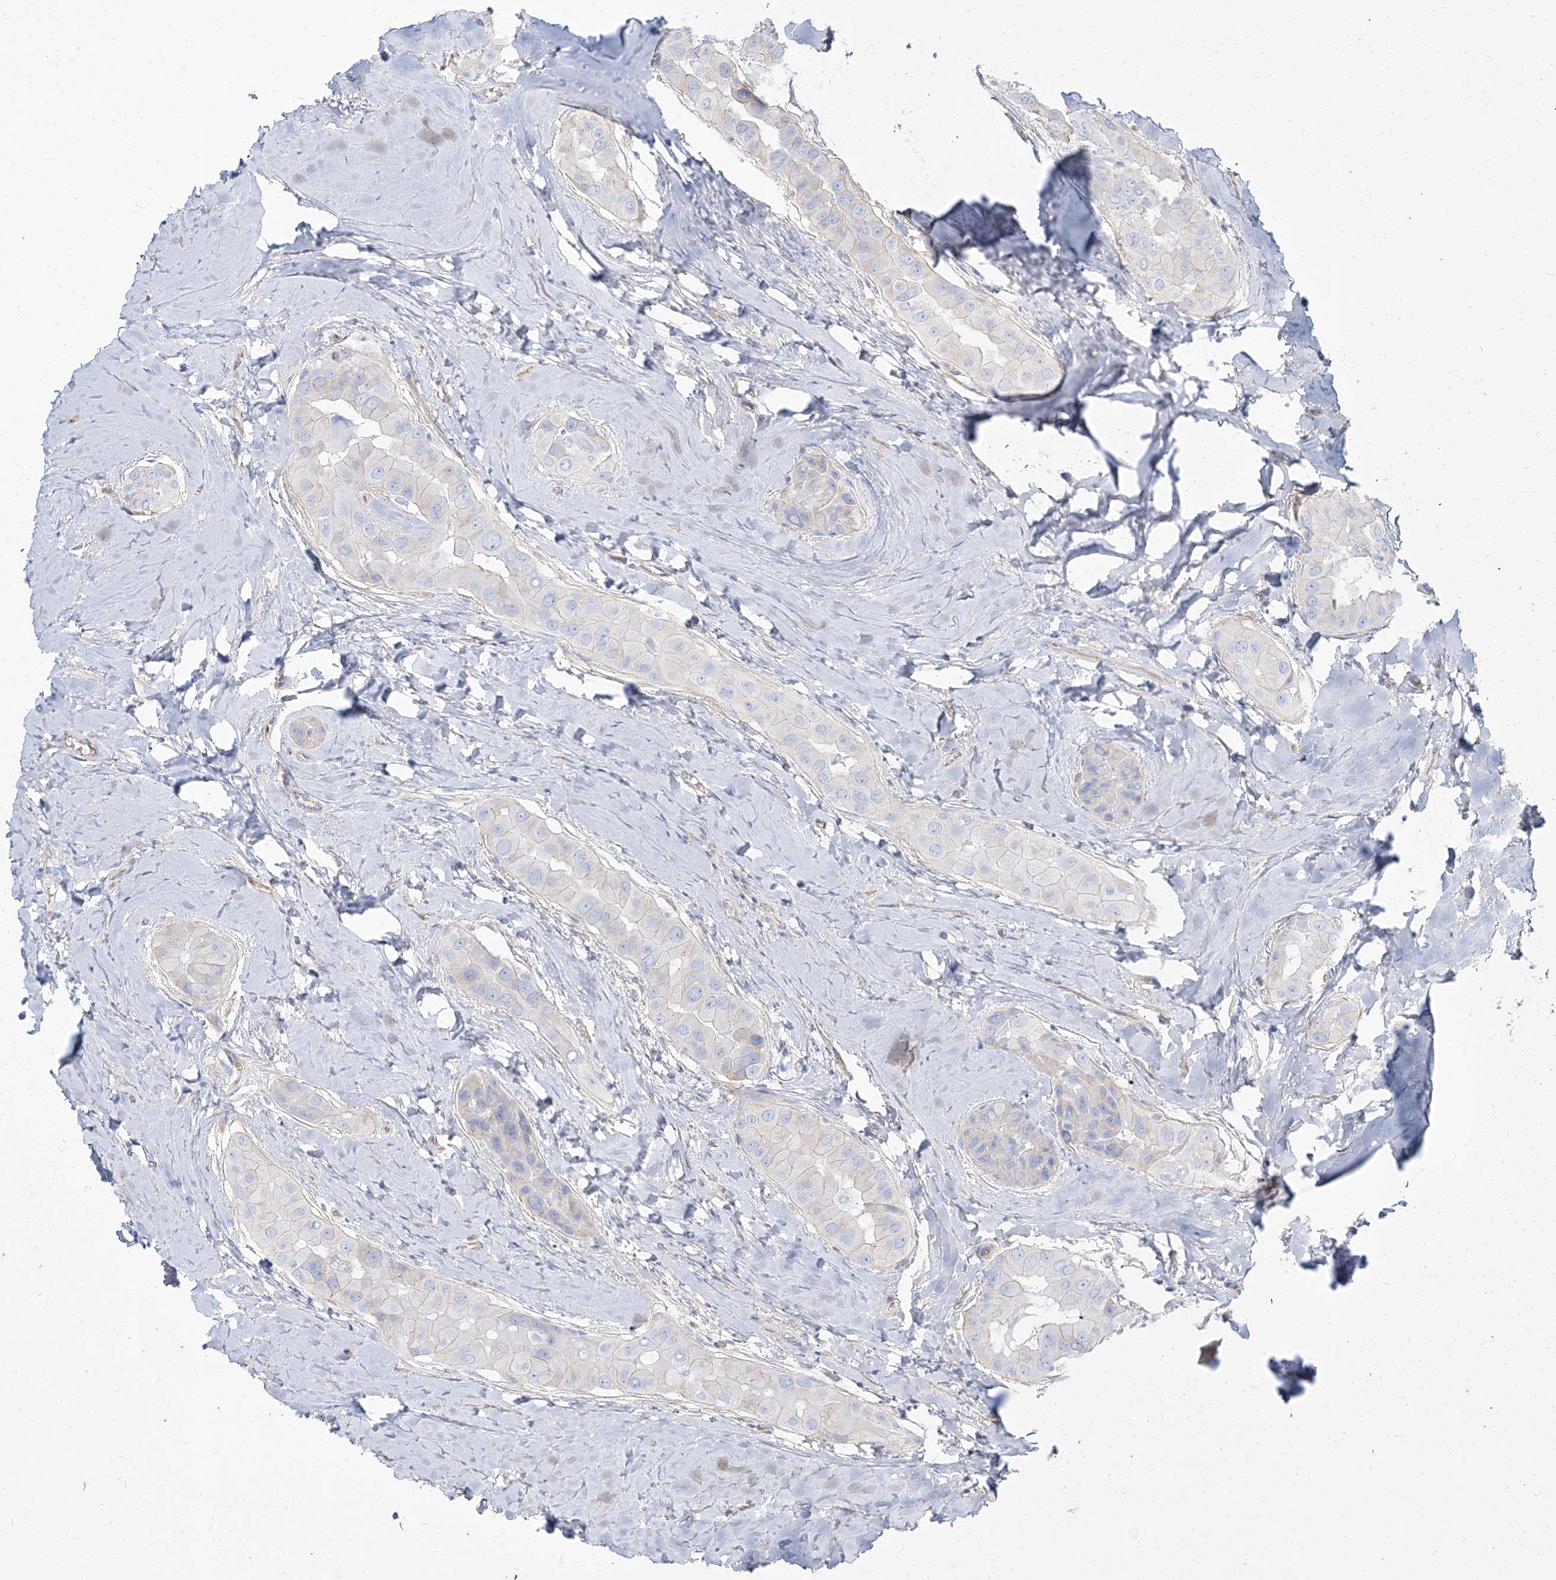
{"staining": {"intensity": "negative", "quantity": "none", "location": "none"}, "tissue": "thyroid cancer", "cell_type": "Tumor cells", "image_type": "cancer", "snomed": [{"axis": "morphology", "description": "Papillary adenocarcinoma, NOS"}, {"axis": "topography", "description": "Thyroid gland"}], "caption": "A high-resolution image shows immunohistochemistry (IHC) staining of papillary adenocarcinoma (thyroid), which reveals no significant staining in tumor cells.", "gene": "TXLNB", "patient": {"sex": "male", "age": 33}}